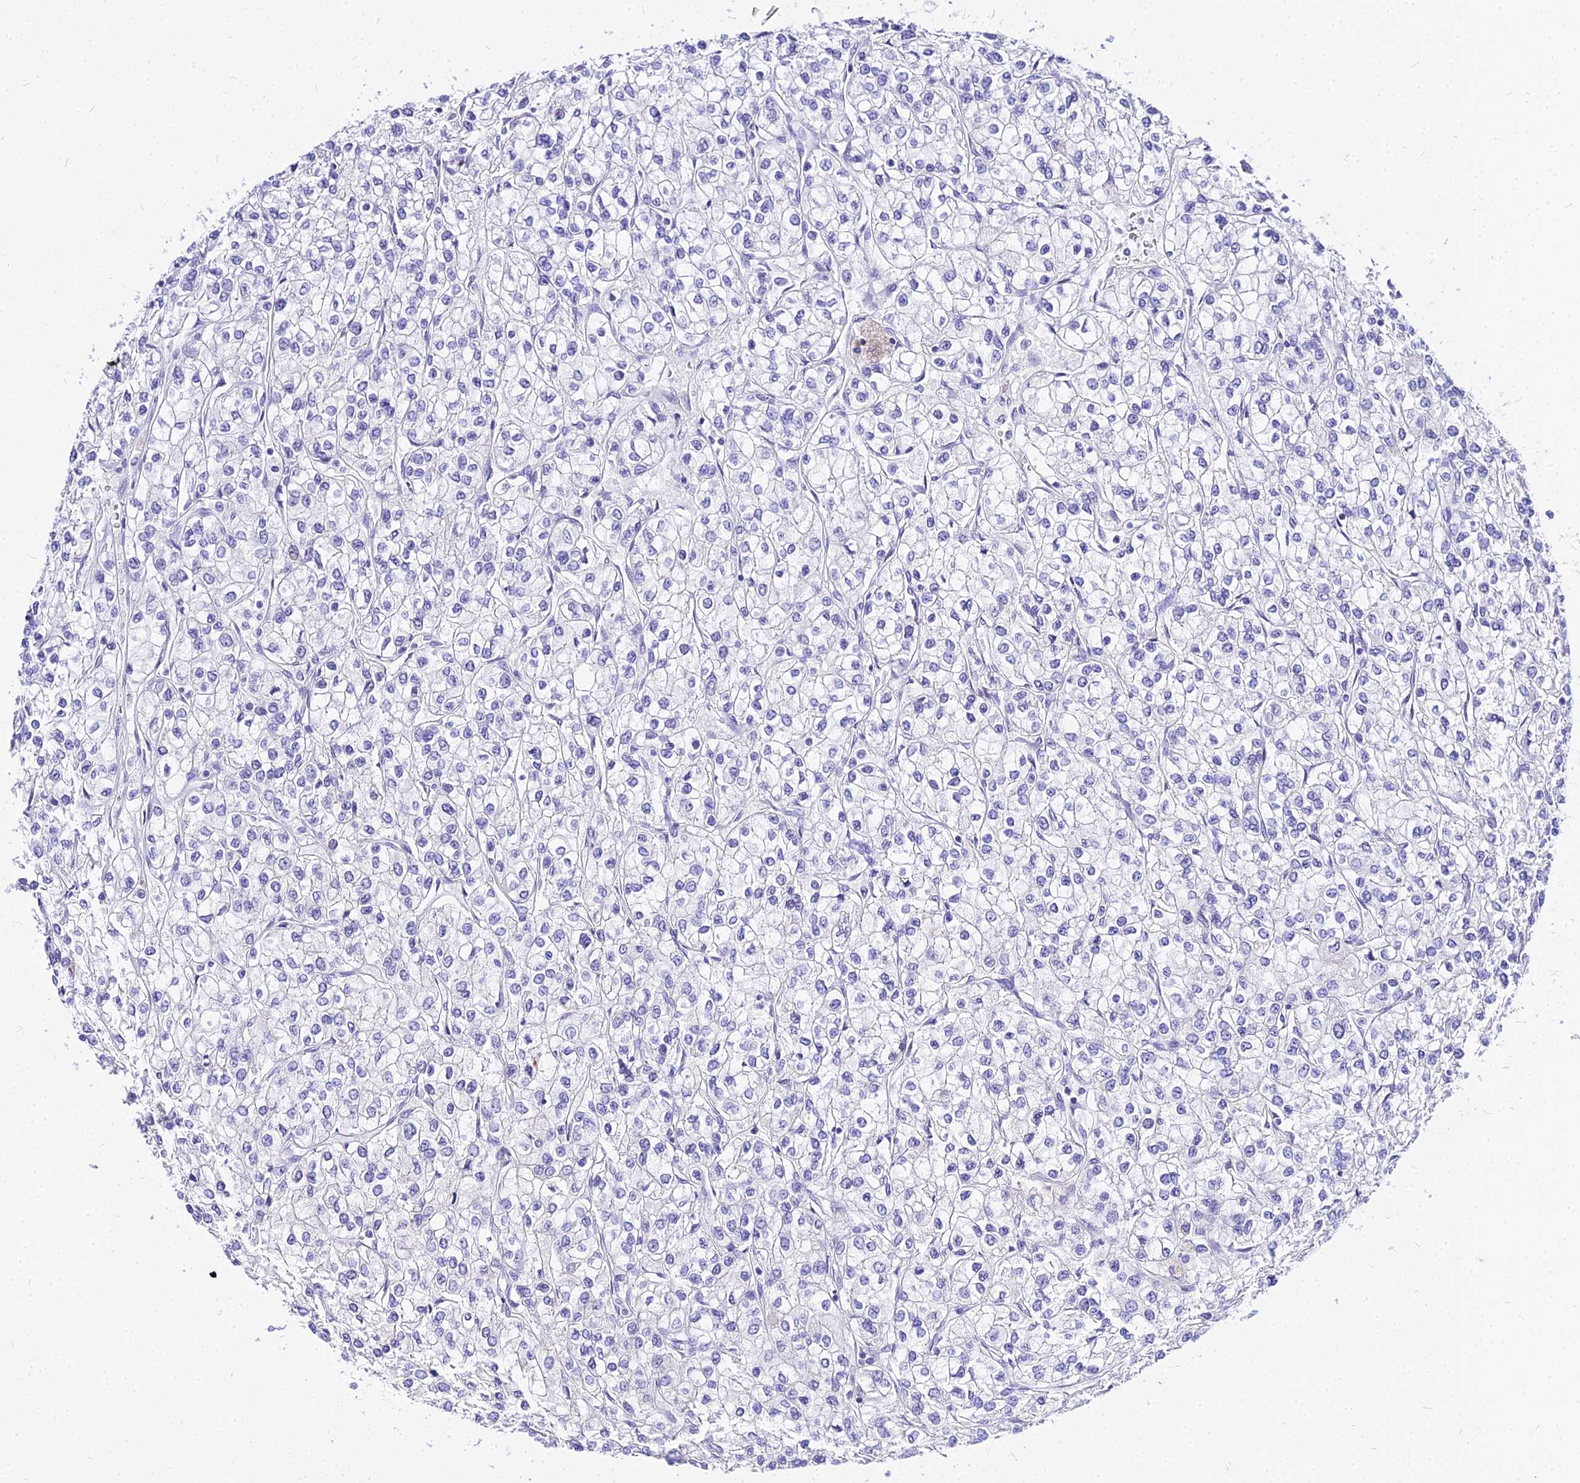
{"staining": {"intensity": "negative", "quantity": "none", "location": "none"}, "tissue": "renal cancer", "cell_type": "Tumor cells", "image_type": "cancer", "snomed": [{"axis": "morphology", "description": "Adenocarcinoma, NOS"}, {"axis": "topography", "description": "Kidney"}], "caption": "This is a micrograph of IHC staining of renal cancer (adenocarcinoma), which shows no expression in tumor cells.", "gene": "CARD18", "patient": {"sex": "male", "age": 80}}